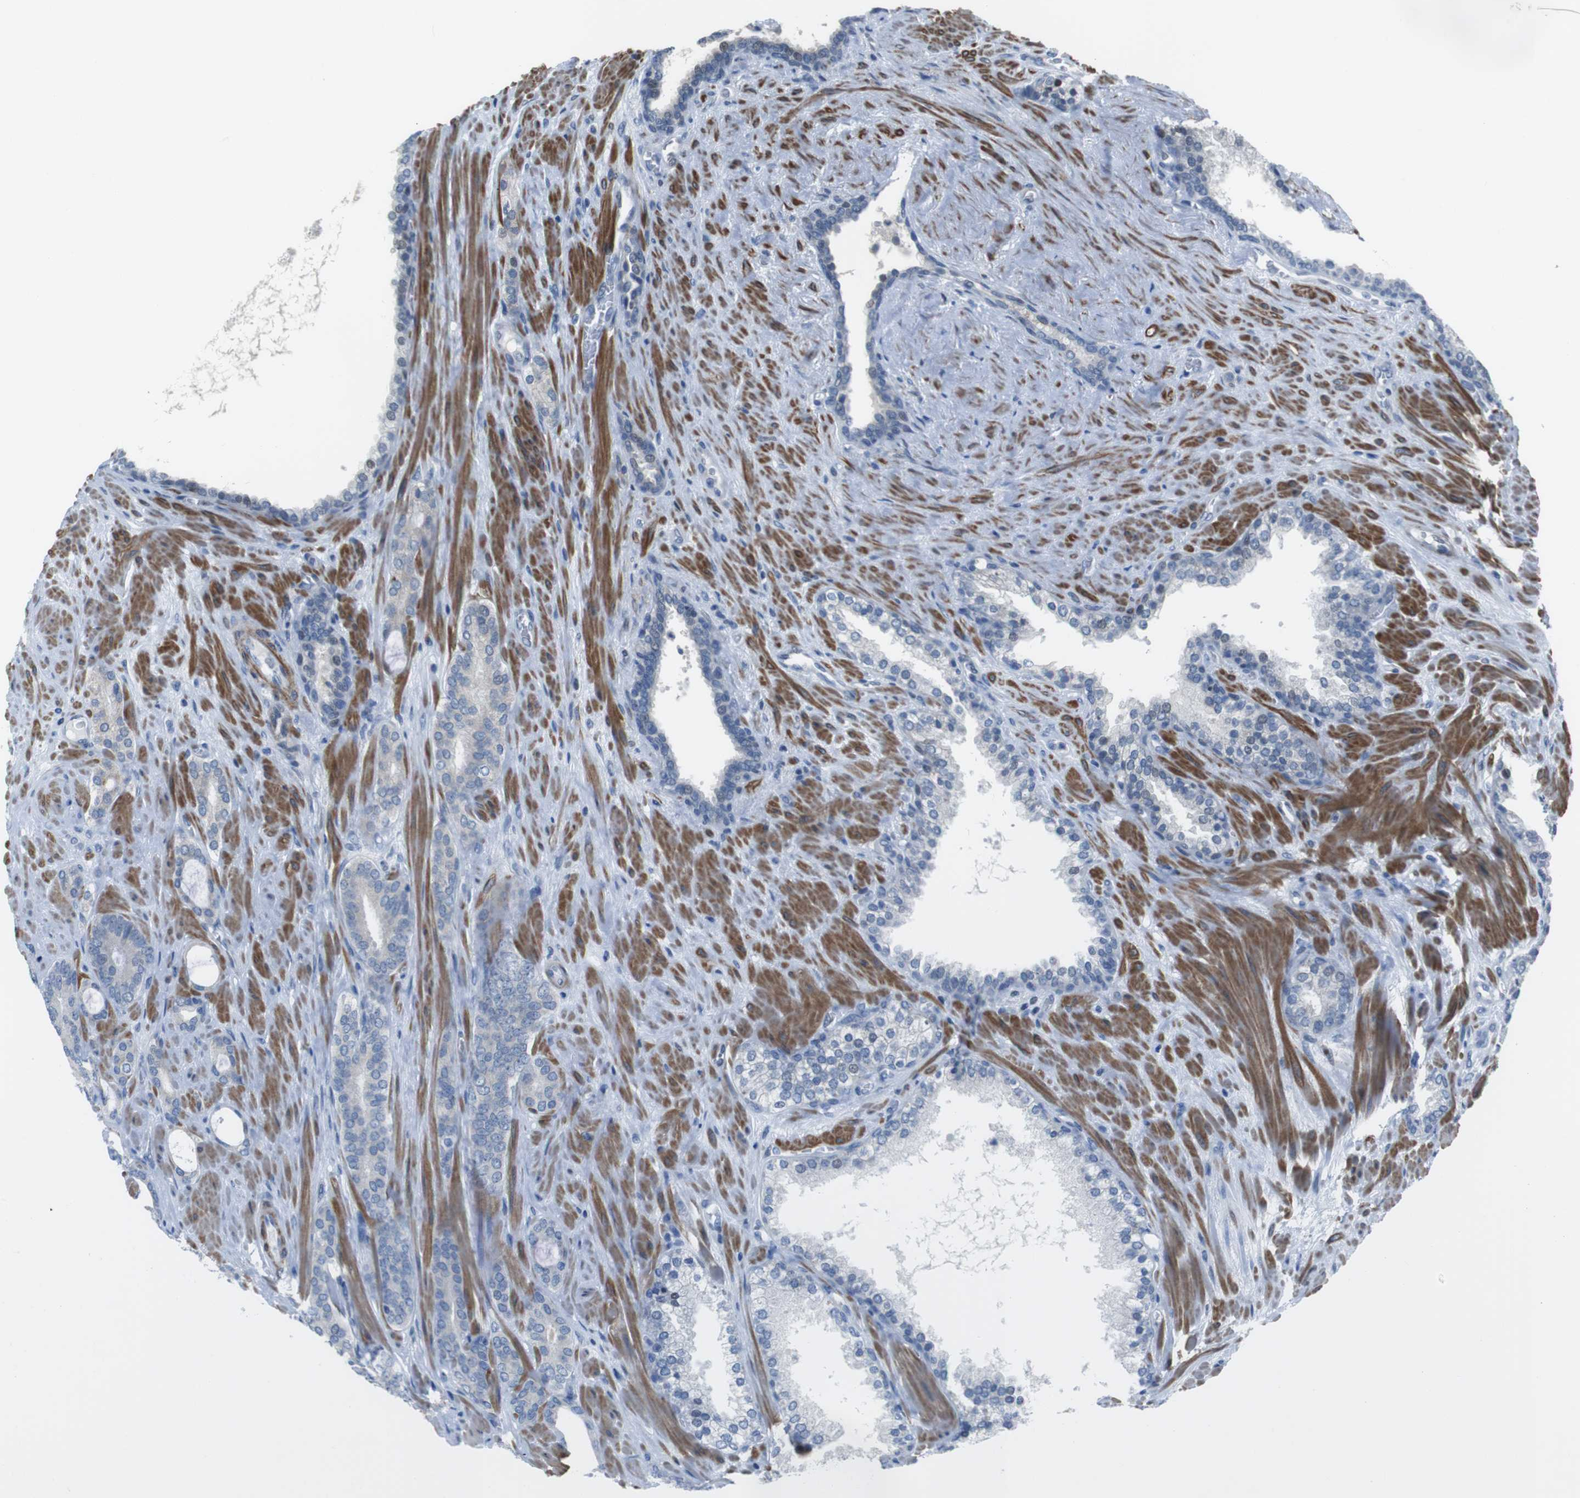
{"staining": {"intensity": "negative", "quantity": "none", "location": "none"}, "tissue": "prostate cancer", "cell_type": "Tumor cells", "image_type": "cancer", "snomed": [{"axis": "morphology", "description": "Adenocarcinoma, Low grade"}, {"axis": "topography", "description": "Prostate"}], "caption": "Tumor cells are negative for protein expression in human prostate cancer (adenocarcinoma (low-grade)). (Immunohistochemistry (ihc), brightfield microscopy, high magnification).", "gene": "PBRM1", "patient": {"sex": "male", "age": 63}}